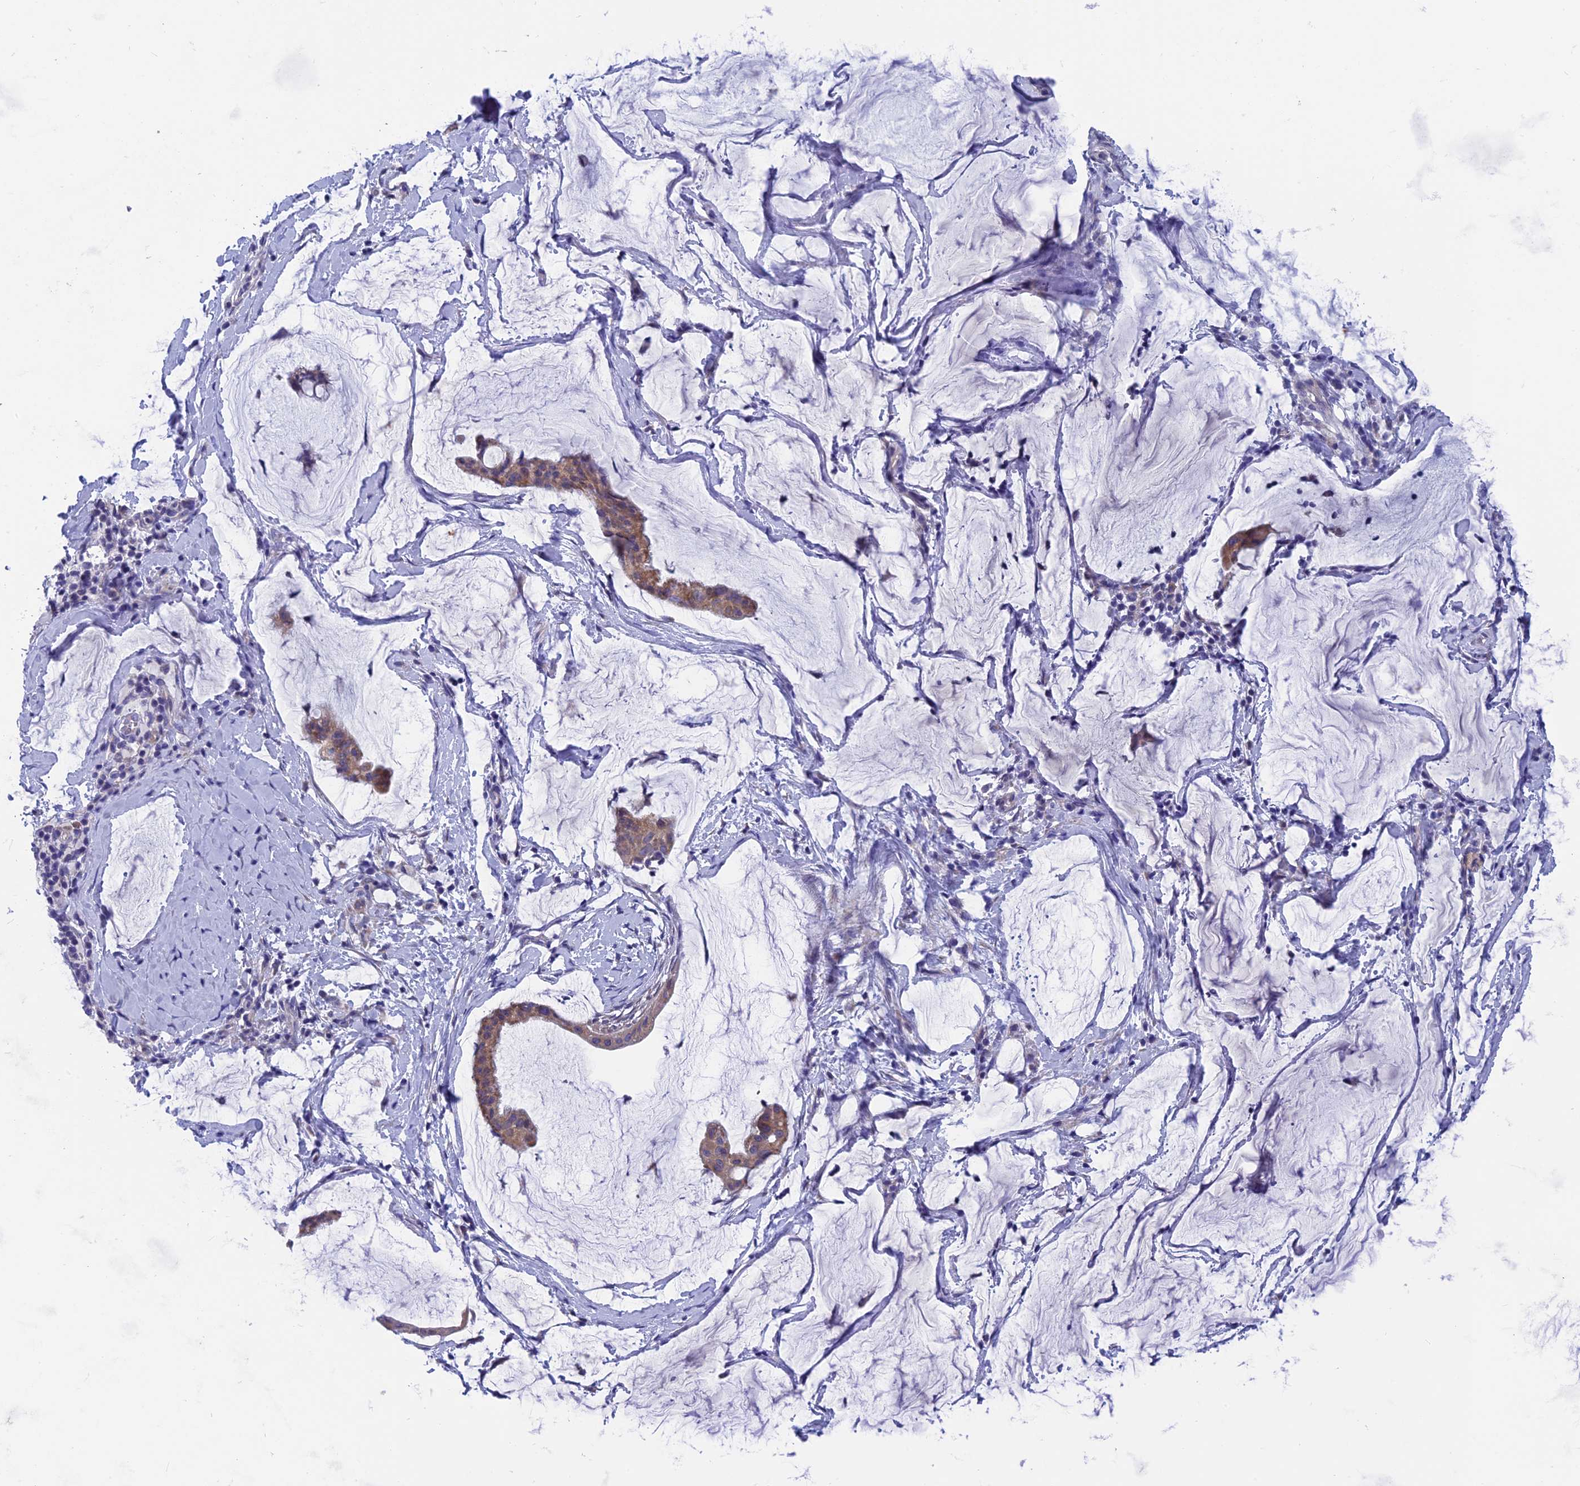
{"staining": {"intensity": "weak", "quantity": ">75%", "location": "cytoplasmic/membranous"}, "tissue": "ovarian cancer", "cell_type": "Tumor cells", "image_type": "cancer", "snomed": [{"axis": "morphology", "description": "Cystadenocarcinoma, mucinous, NOS"}, {"axis": "topography", "description": "Ovary"}], "caption": "IHC photomicrograph of human mucinous cystadenocarcinoma (ovarian) stained for a protein (brown), which displays low levels of weak cytoplasmic/membranous positivity in approximately >75% of tumor cells.", "gene": "AK4", "patient": {"sex": "female", "age": 73}}